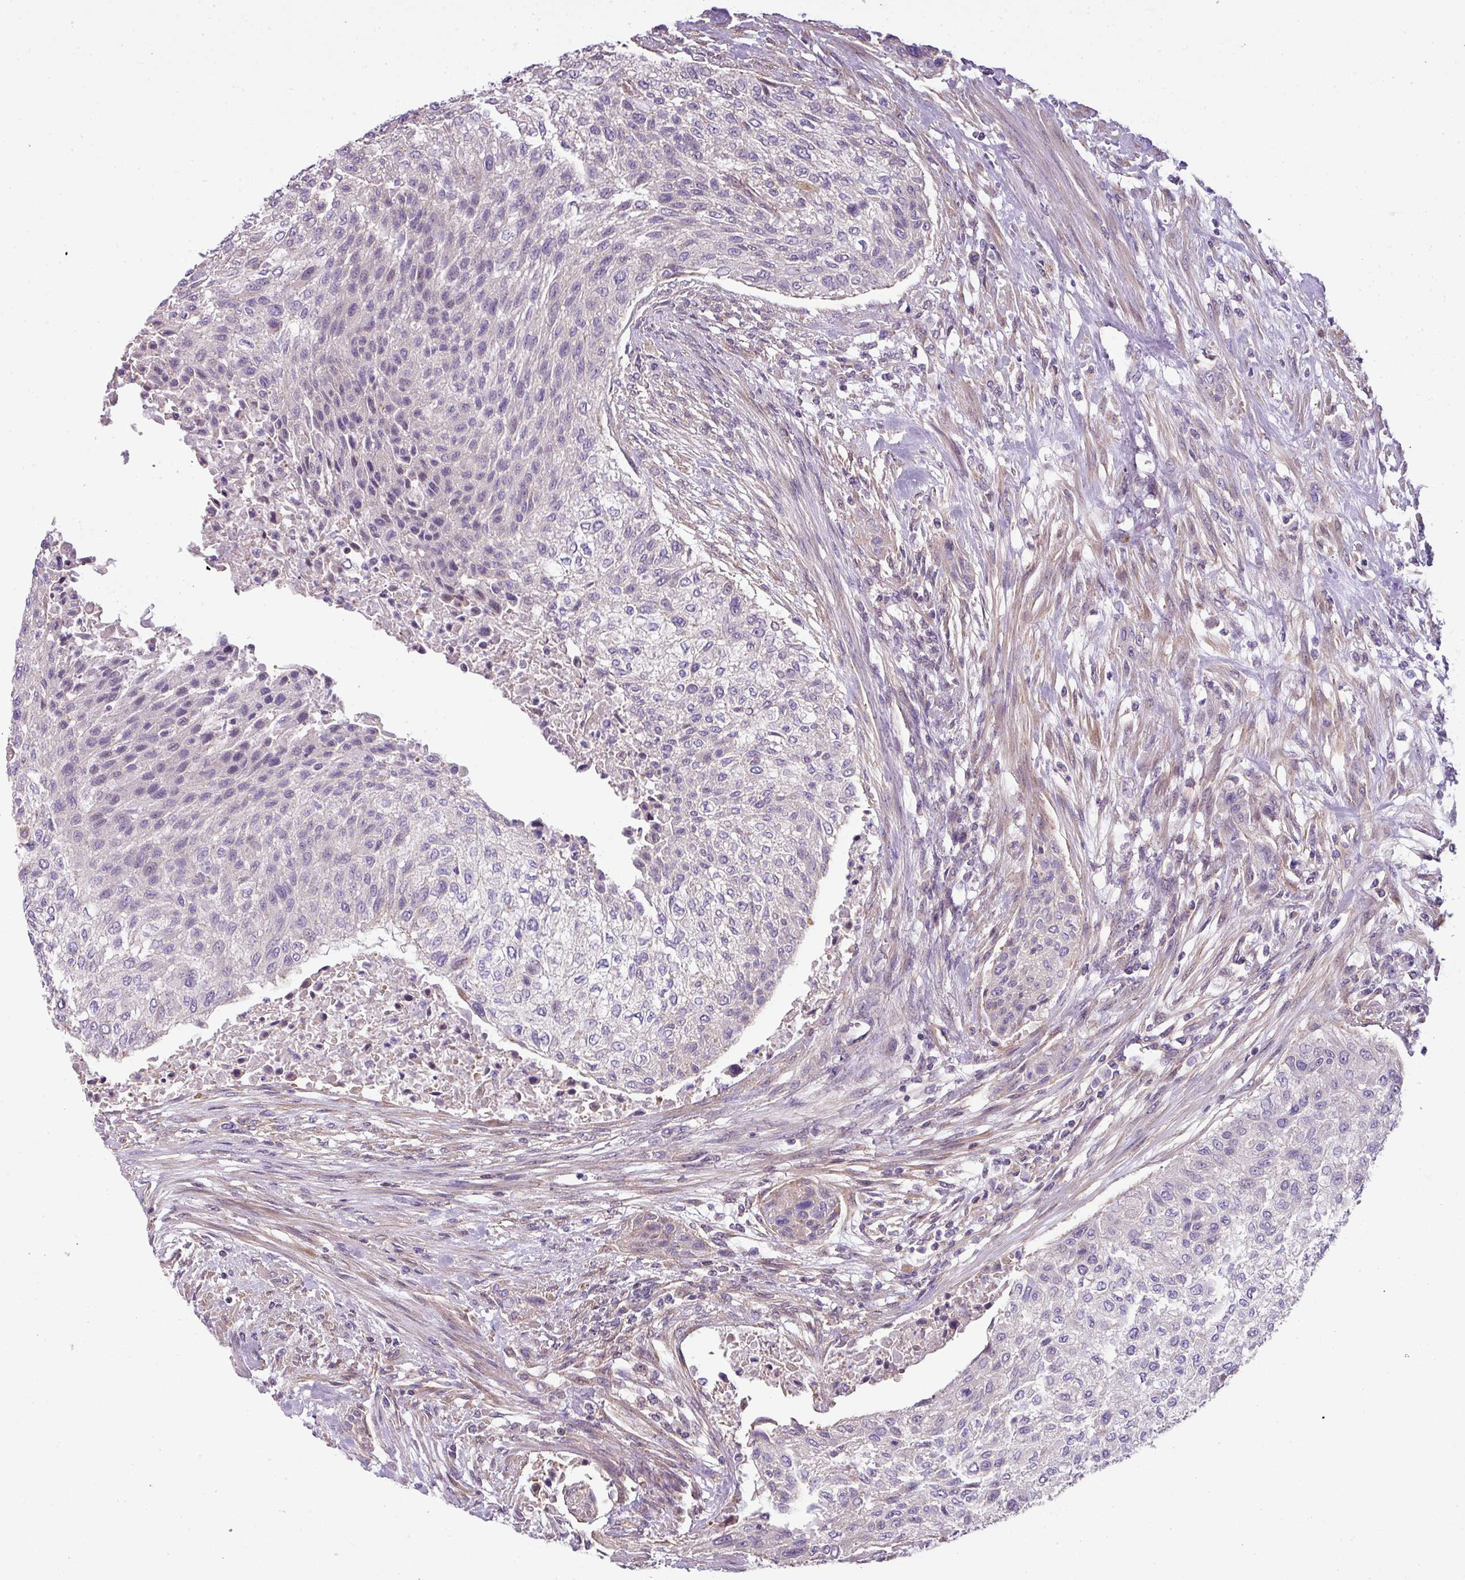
{"staining": {"intensity": "negative", "quantity": "none", "location": "none"}, "tissue": "urothelial cancer", "cell_type": "Tumor cells", "image_type": "cancer", "snomed": [{"axis": "morphology", "description": "Normal tissue, NOS"}, {"axis": "morphology", "description": "Urothelial carcinoma, NOS"}, {"axis": "topography", "description": "Urinary bladder"}, {"axis": "topography", "description": "Peripheral nerve tissue"}], "caption": "Immunohistochemical staining of transitional cell carcinoma reveals no significant staining in tumor cells. Brightfield microscopy of immunohistochemistry (IHC) stained with DAB (brown) and hematoxylin (blue), captured at high magnification.", "gene": "PALS2", "patient": {"sex": "male", "age": 35}}